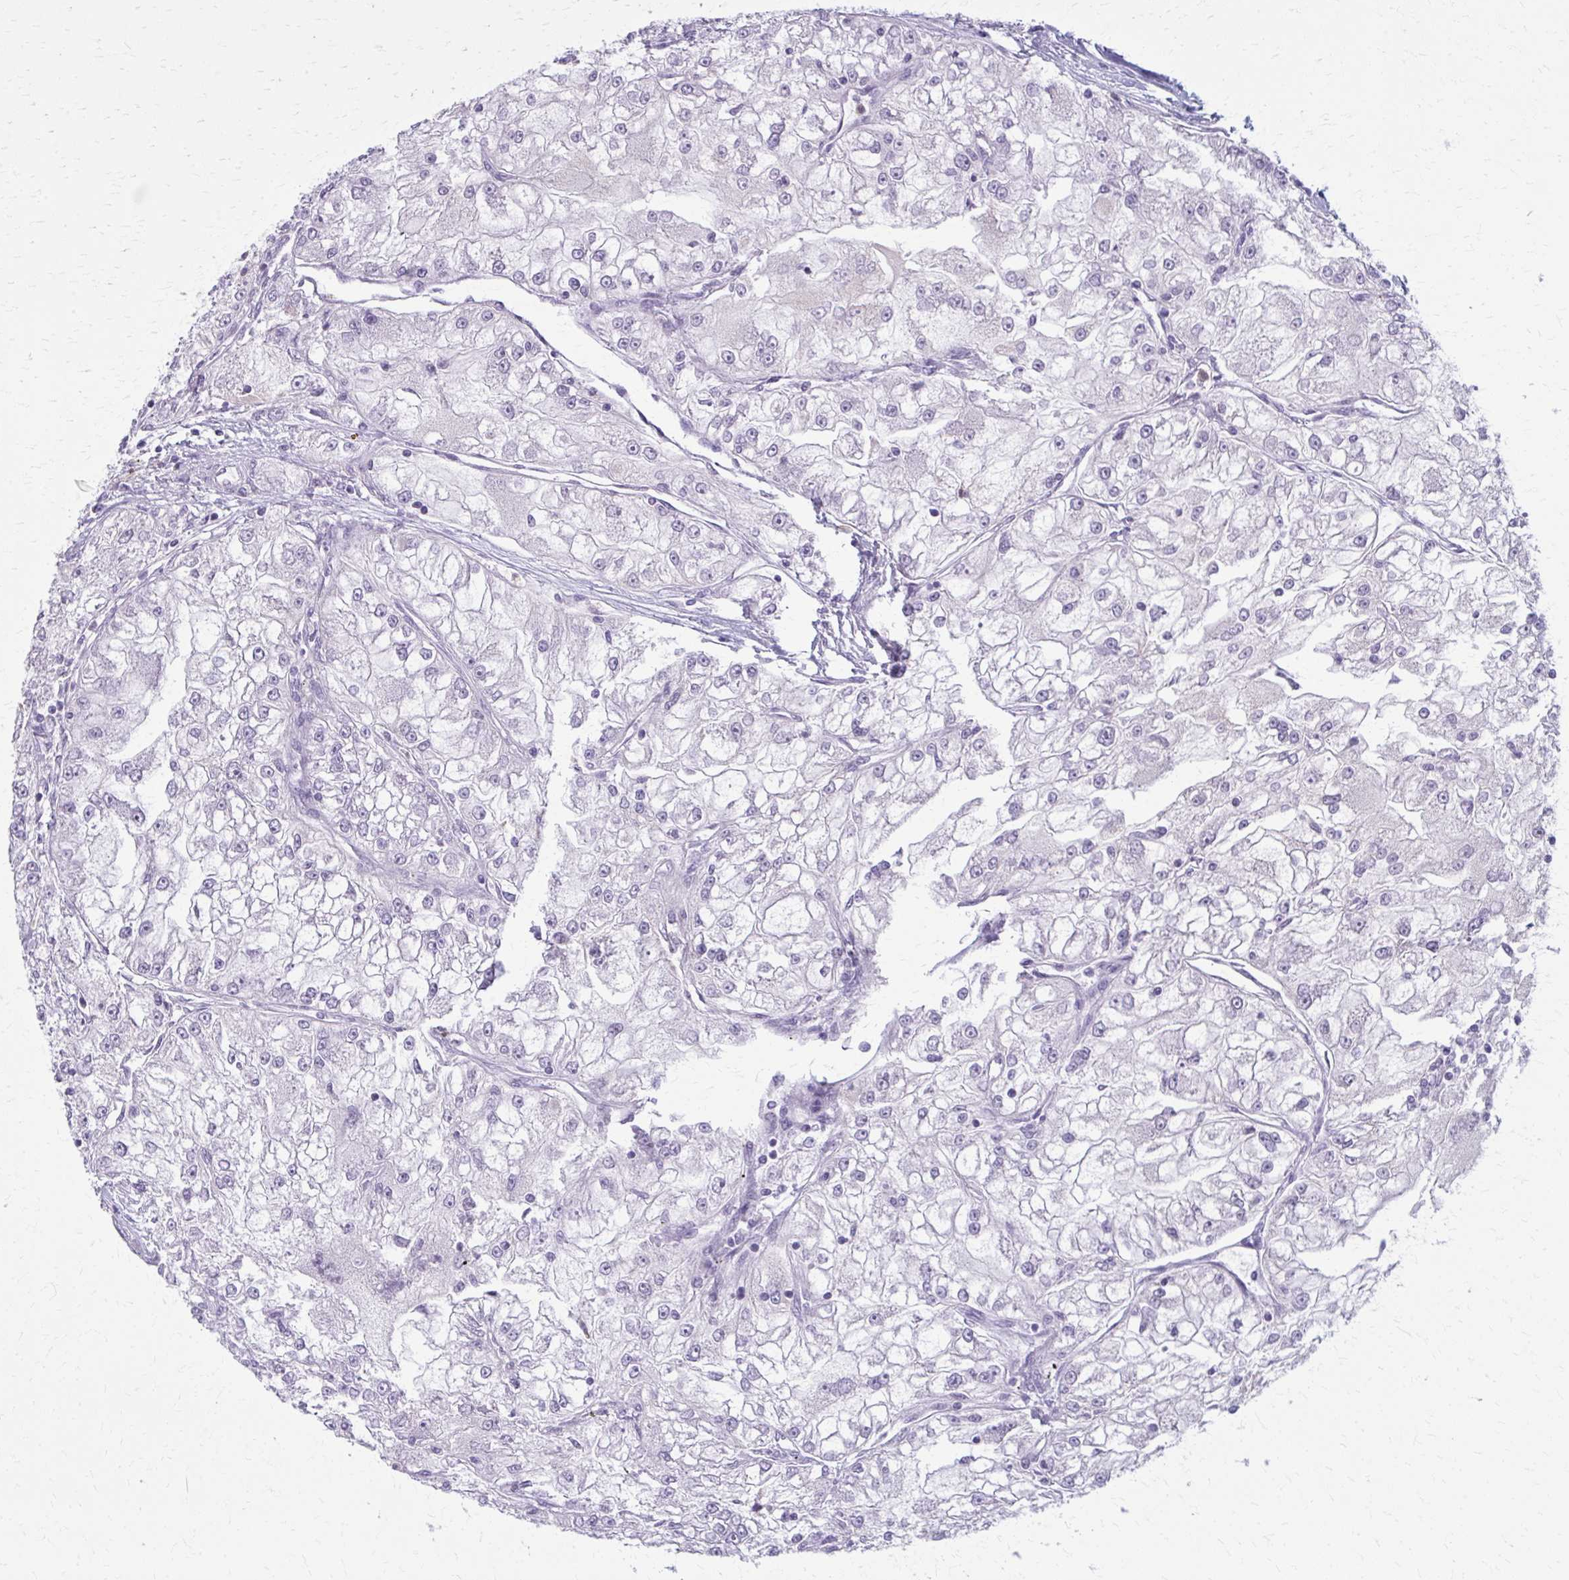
{"staining": {"intensity": "negative", "quantity": "none", "location": "none"}, "tissue": "renal cancer", "cell_type": "Tumor cells", "image_type": "cancer", "snomed": [{"axis": "morphology", "description": "Adenocarcinoma, NOS"}, {"axis": "topography", "description": "Kidney"}], "caption": "Tumor cells are negative for brown protein staining in adenocarcinoma (renal). (Stains: DAB IHC with hematoxylin counter stain, Microscopy: brightfield microscopy at high magnification).", "gene": "CARD9", "patient": {"sex": "female", "age": 72}}